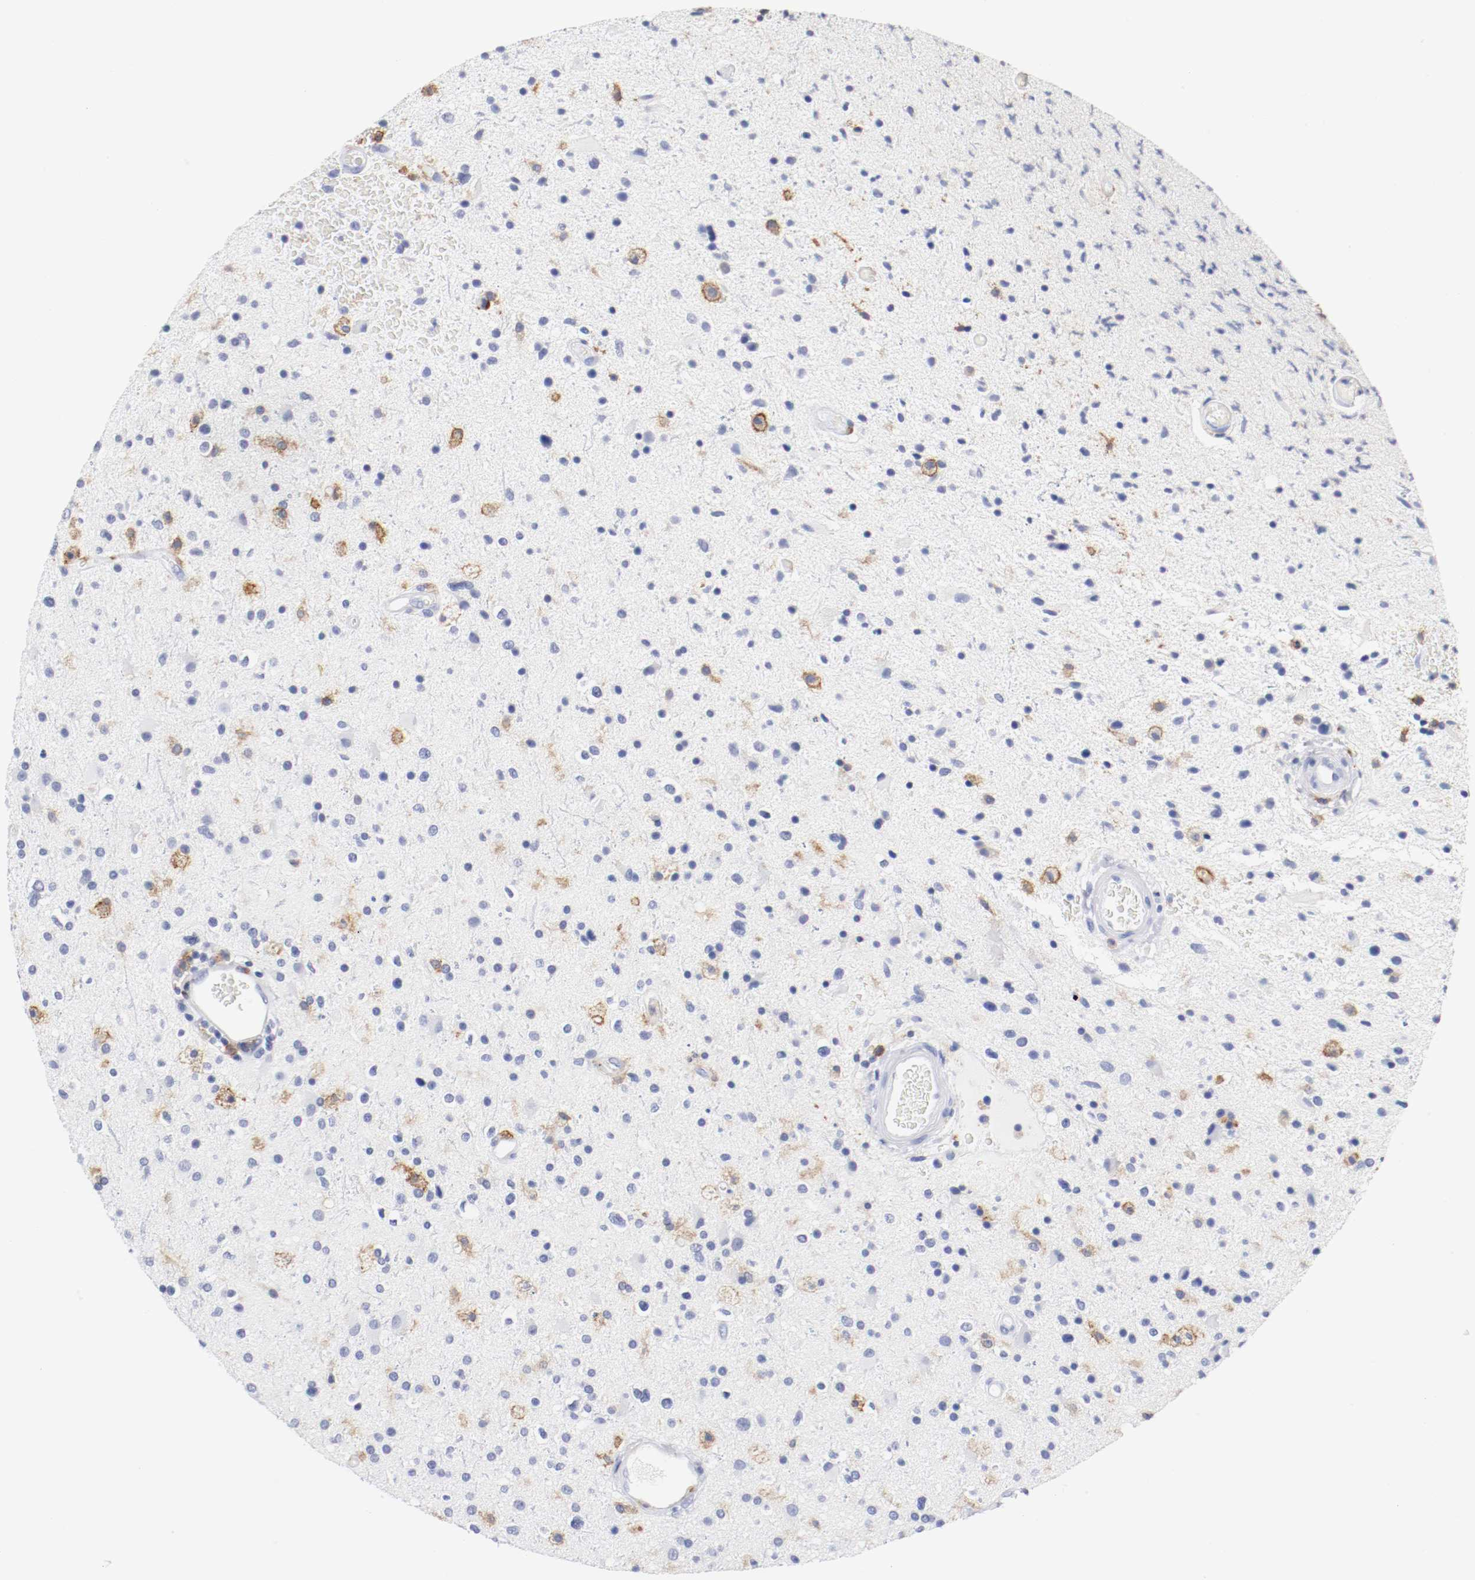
{"staining": {"intensity": "negative", "quantity": "none", "location": "none"}, "tissue": "glioma", "cell_type": "Tumor cells", "image_type": "cancer", "snomed": [{"axis": "morphology", "description": "Glioma, malignant, High grade"}, {"axis": "topography", "description": "Brain"}], "caption": "This micrograph is of malignant high-grade glioma stained with immunohistochemistry to label a protein in brown with the nuclei are counter-stained blue. There is no positivity in tumor cells.", "gene": "ITGAX", "patient": {"sex": "male", "age": 33}}